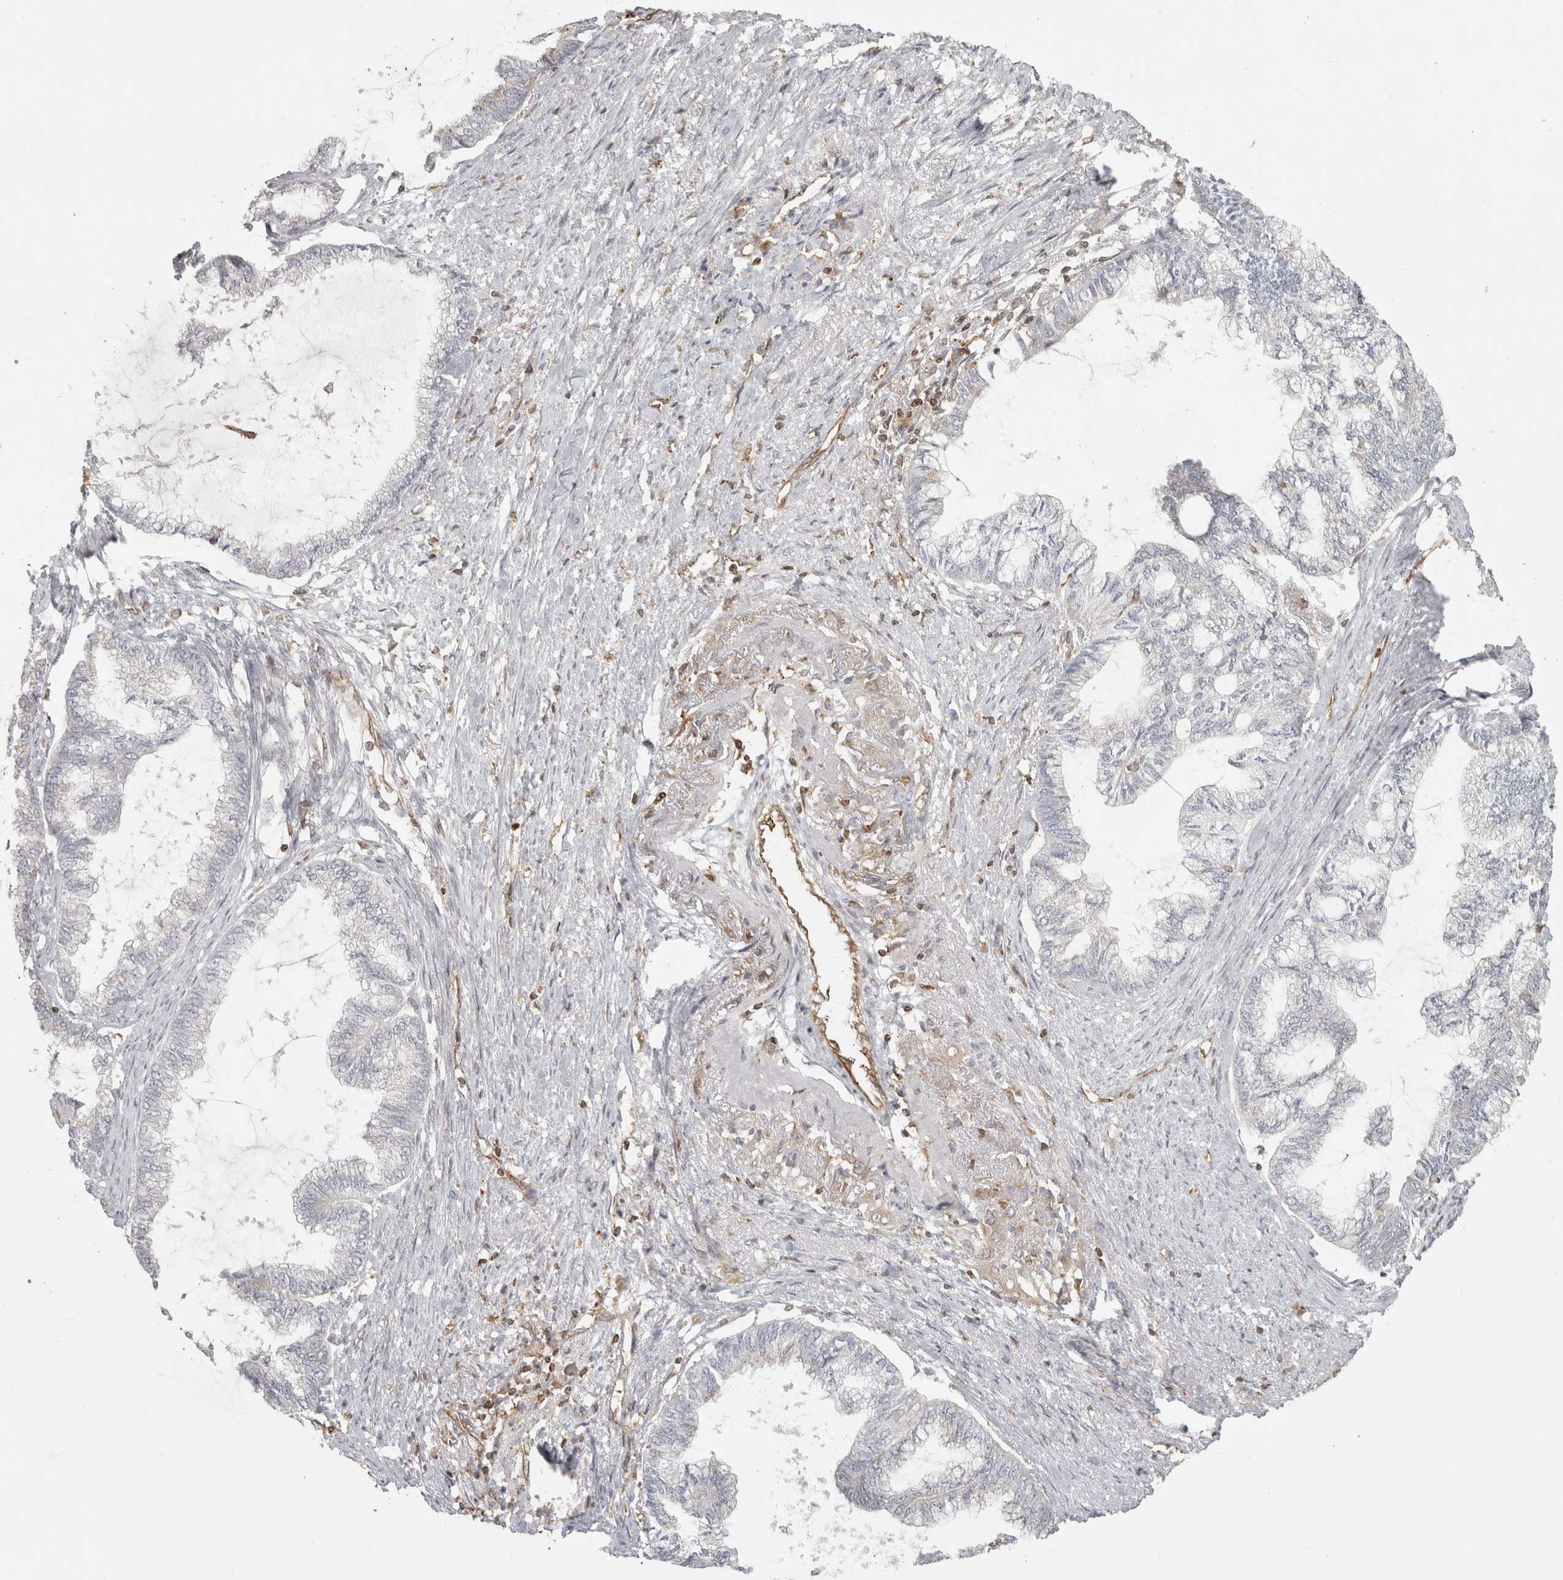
{"staining": {"intensity": "negative", "quantity": "none", "location": "none"}, "tissue": "endometrial cancer", "cell_type": "Tumor cells", "image_type": "cancer", "snomed": [{"axis": "morphology", "description": "Adenocarcinoma, NOS"}, {"axis": "topography", "description": "Endometrium"}], "caption": "Endometrial adenocarcinoma stained for a protein using IHC displays no expression tumor cells.", "gene": "HLA-E", "patient": {"sex": "female", "age": 86}}